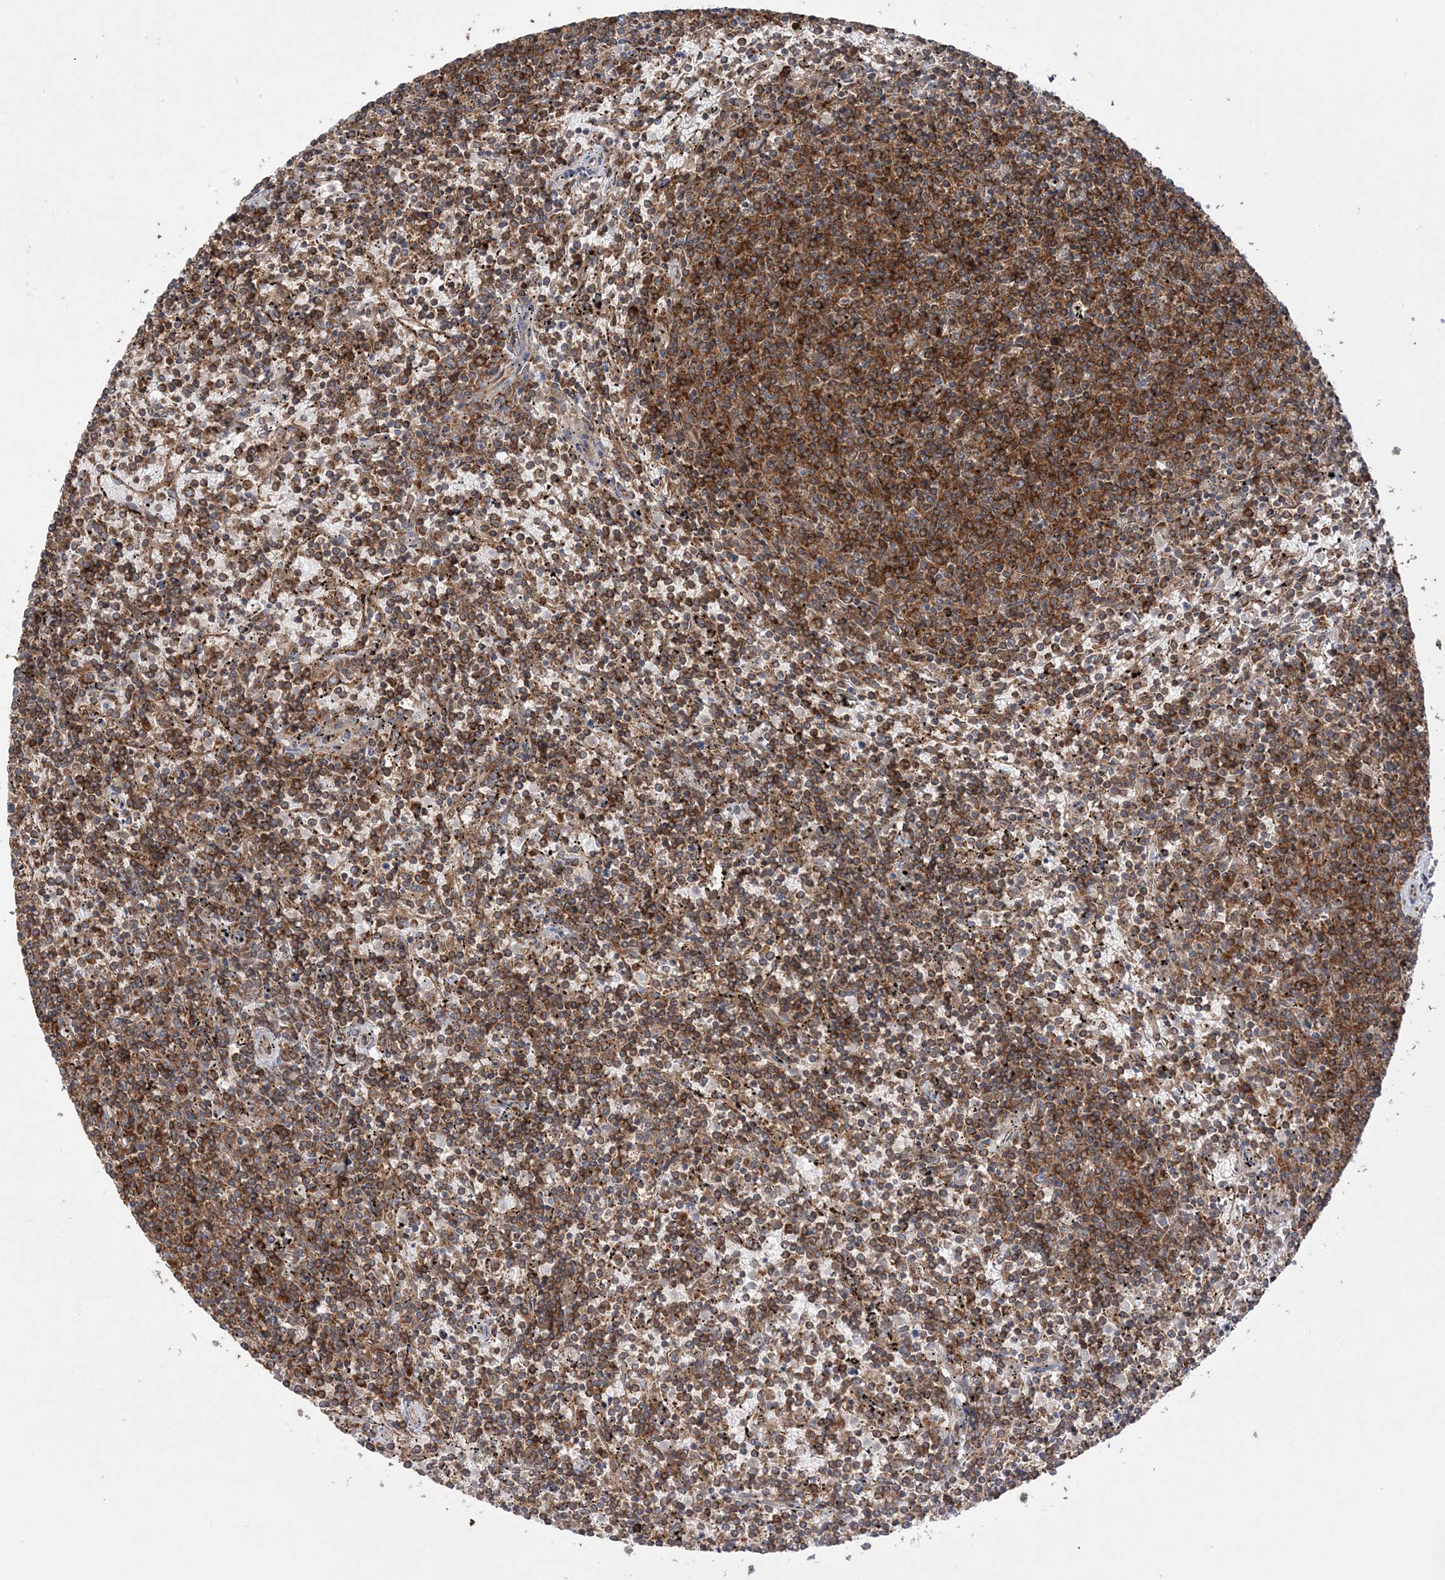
{"staining": {"intensity": "strong", "quantity": "25%-75%", "location": "cytoplasmic/membranous"}, "tissue": "lymphoma", "cell_type": "Tumor cells", "image_type": "cancer", "snomed": [{"axis": "morphology", "description": "Malignant lymphoma, non-Hodgkin's type, Low grade"}, {"axis": "topography", "description": "Spleen"}], "caption": "A high amount of strong cytoplasmic/membranous staining is present in about 25%-75% of tumor cells in malignant lymphoma, non-Hodgkin's type (low-grade) tissue. The protein is stained brown, and the nuclei are stained in blue (DAB (3,3'-diaminobenzidine) IHC with brightfield microscopy, high magnification).", "gene": "TBC1D5", "patient": {"sex": "female", "age": 50}}